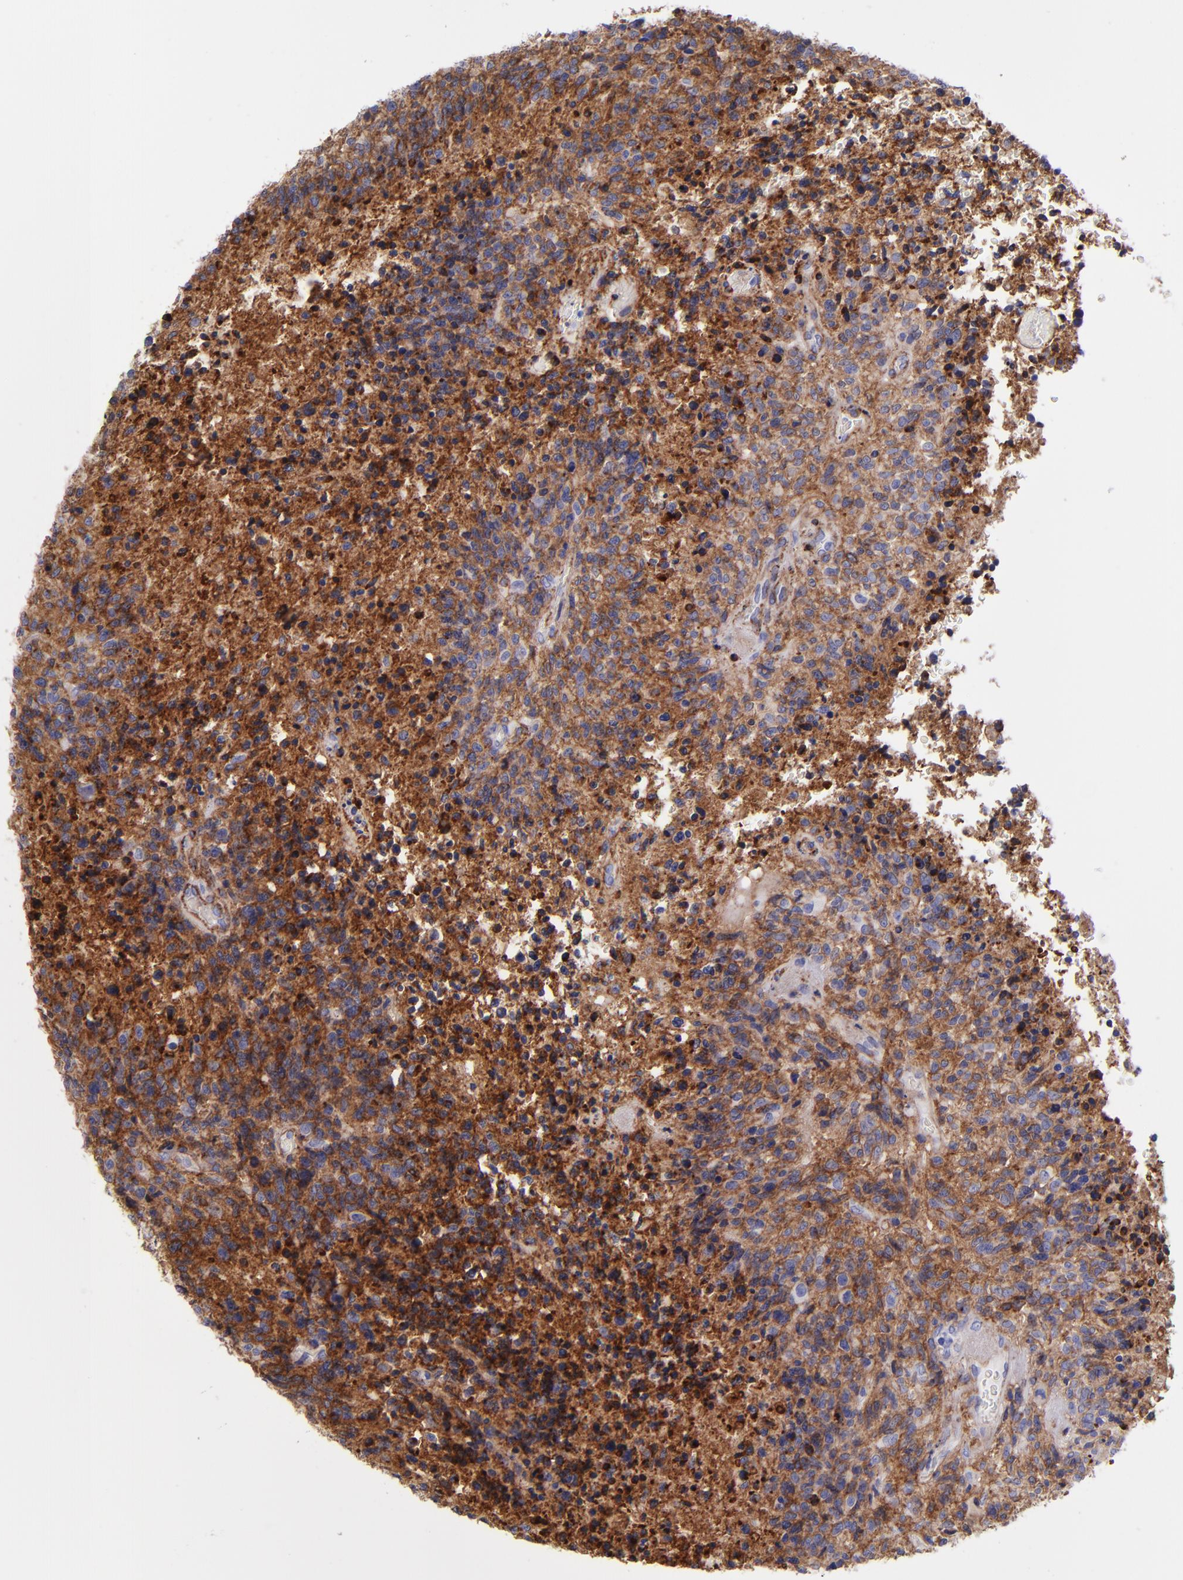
{"staining": {"intensity": "strong", "quantity": ">75%", "location": "cytoplasmic/membranous"}, "tissue": "glioma", "cell_type": "Tumor cells", "image_type": "cancer", "snomed": [{"axis": "morphology", "description": "Glioma, malignant, High grade"}, {"axis": "topography", "description": "Brain"}], "caption": "Protein analysis of glioma tissue shows strong cytoplasmic/membranous expression in approximately >75% of tumor cells.", "gene": "ITGAV", "patient": {"sex": "male", "age": 36}}